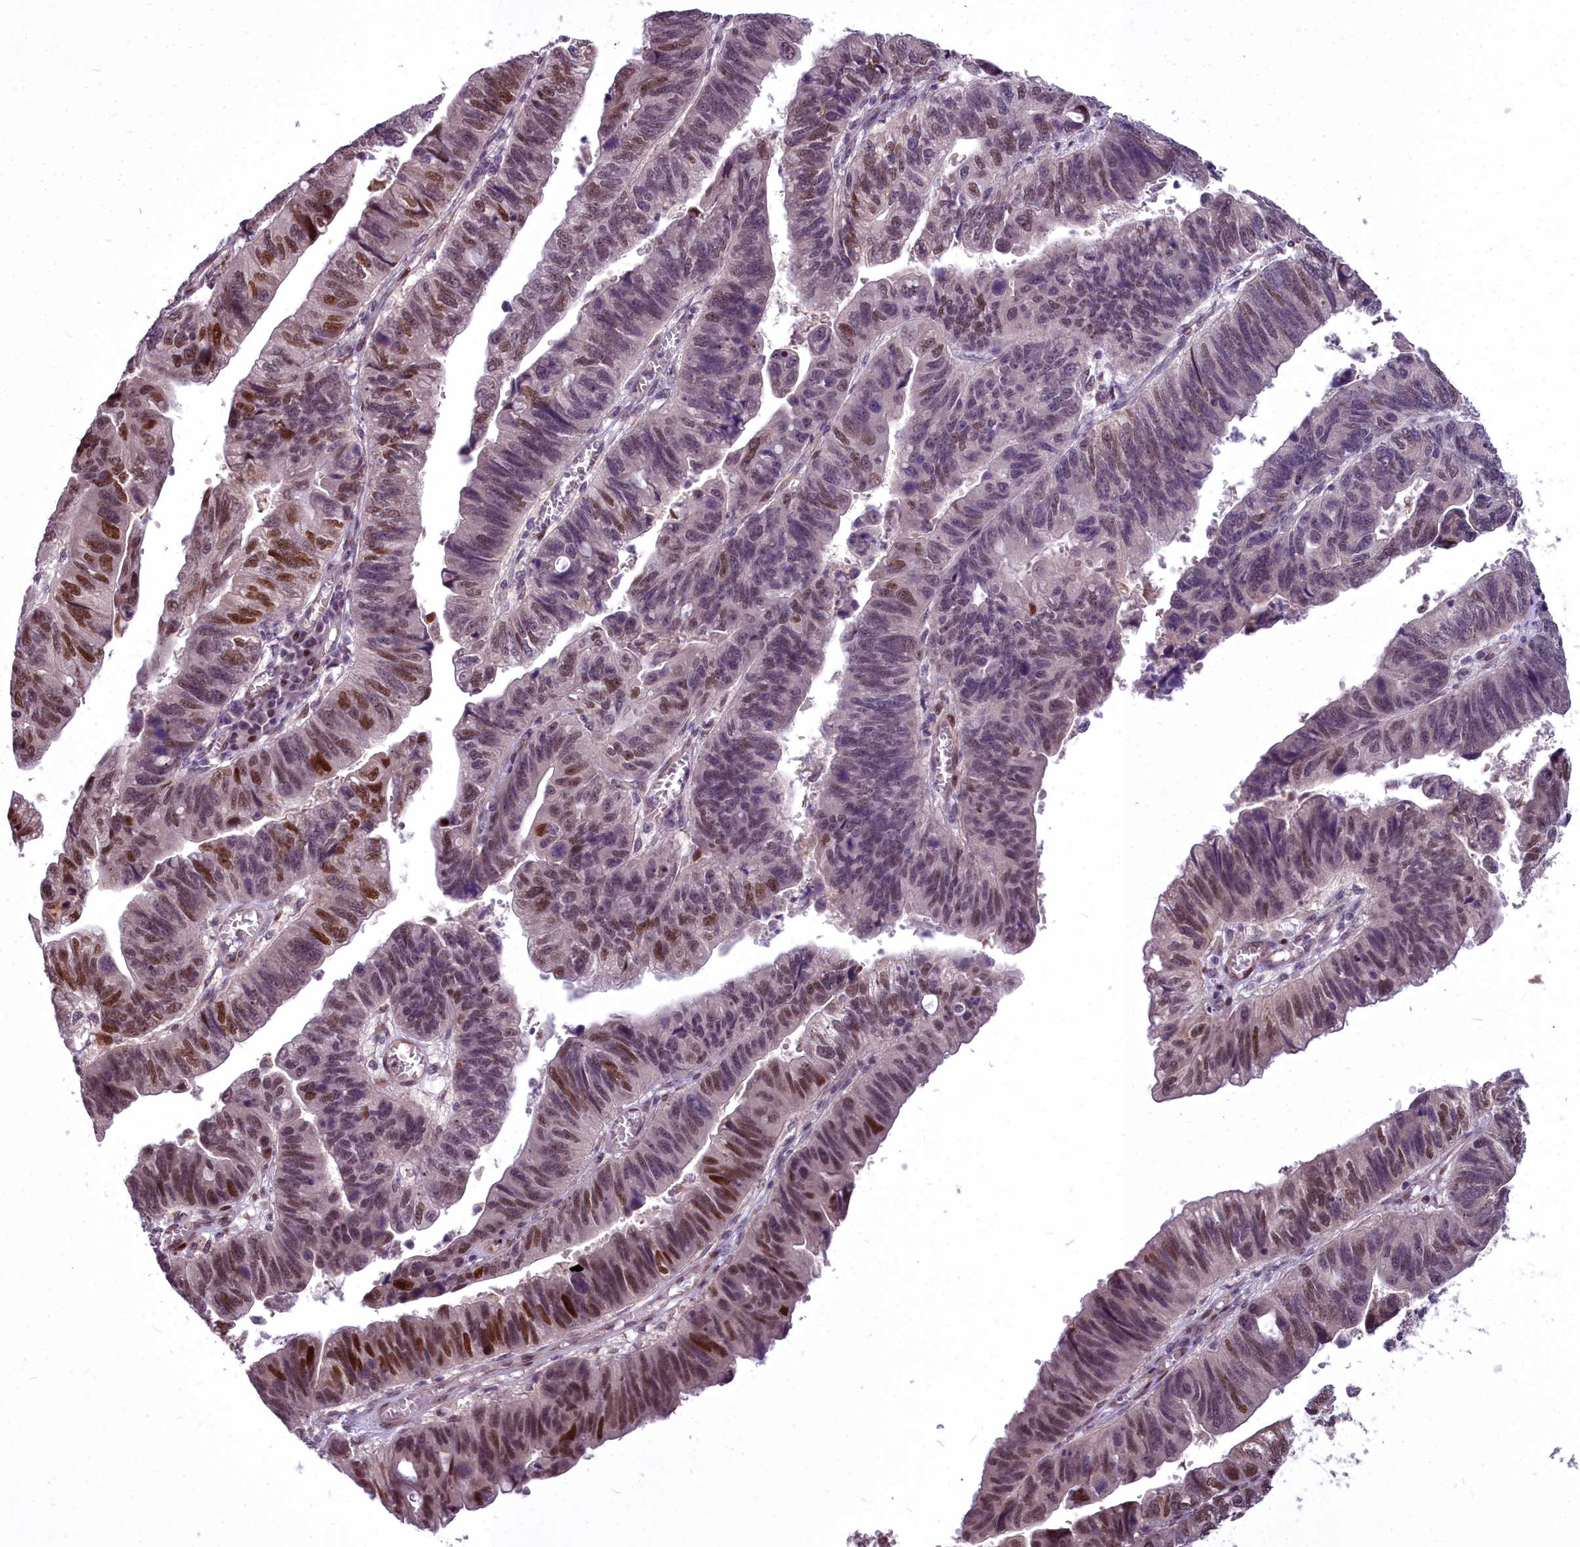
{"staining": {"intensity": "moderate", "quantity": "25%-75%", "location": "nuclear"}, "tissue": "stomach cancer", "cell_type": "Tumor cells", "image_type": "cancer", "snomed": [{"axis": "morphology", "description": "Adenocarcinoma, NOS"}, {"axis": "topography", "description": "Stomach"}], "caption": "Human stomach cancer (adenocarcinoma) stained for a protein (brown) reveals moderate nuclear positive positivity in about 25%-75% of tumor cells.", "gene": "AP1M1", "patient": {"sex": "male", "age": 59}}